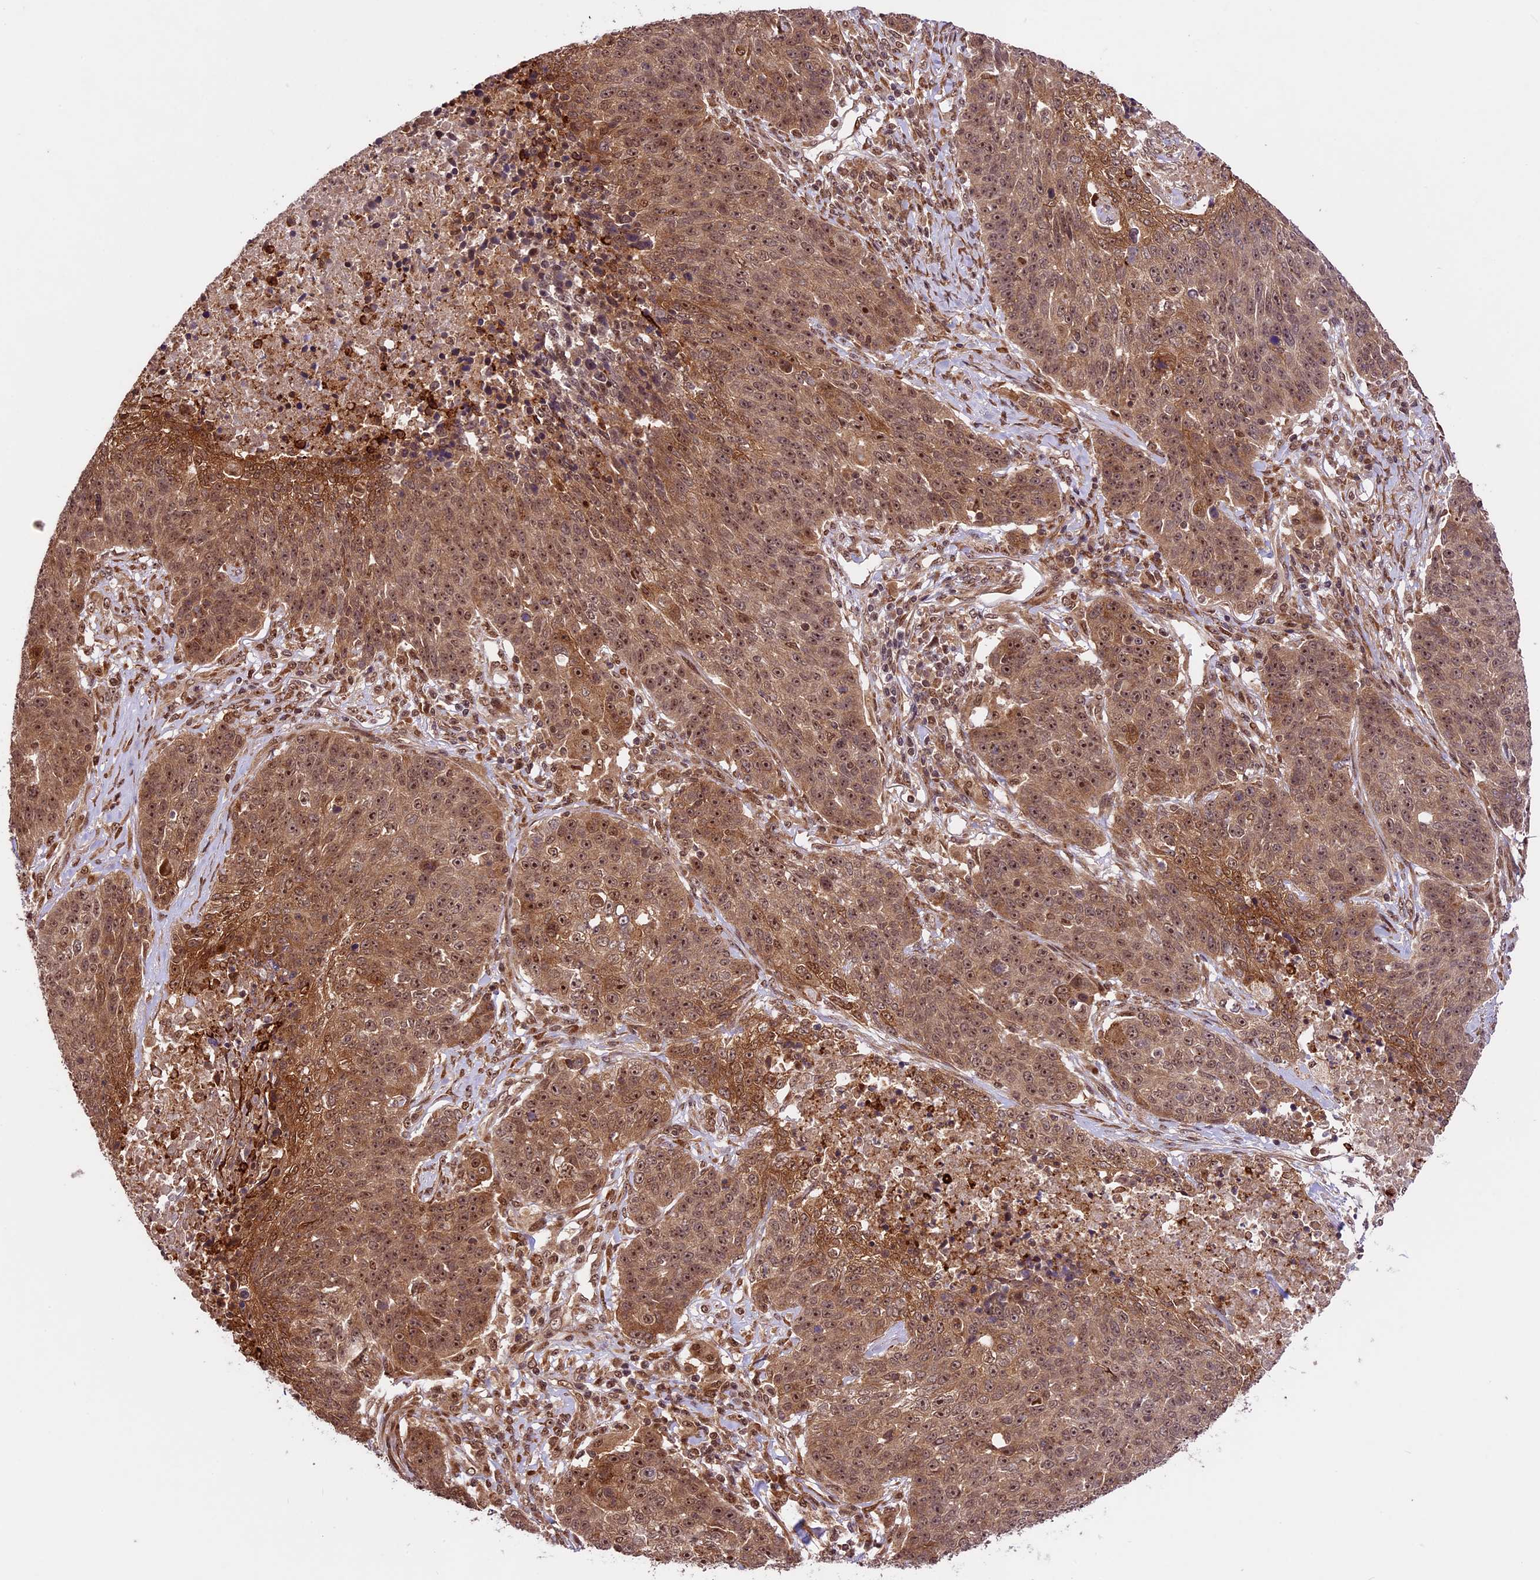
{"staining": {"intensity": "moderate", "quantity": ">75%", "location": "cytoplasmic/membranous,nuclear"}, "tissue": "lung cancer", "cell_type": "Tumor cells", "image_type": "cancer", "snomed": [{"axis": "morphology", "description": "Normal tissue, NOS"}, {"axis": "morphology", "description": "Squamous cell carcinoma, NOS"}, {"axis": "topography", "description": "Lymph node"}, {"axis": "topography", "description": "Lung"}], "caption": "A brown stain labels moderate cytoplasmic/membranous and nuclear positivity of a protein in squamous cell carcinoma (lung) tumor cells.", "gene": "DHX38", "patient": {"sex": "male", "age": 66}}